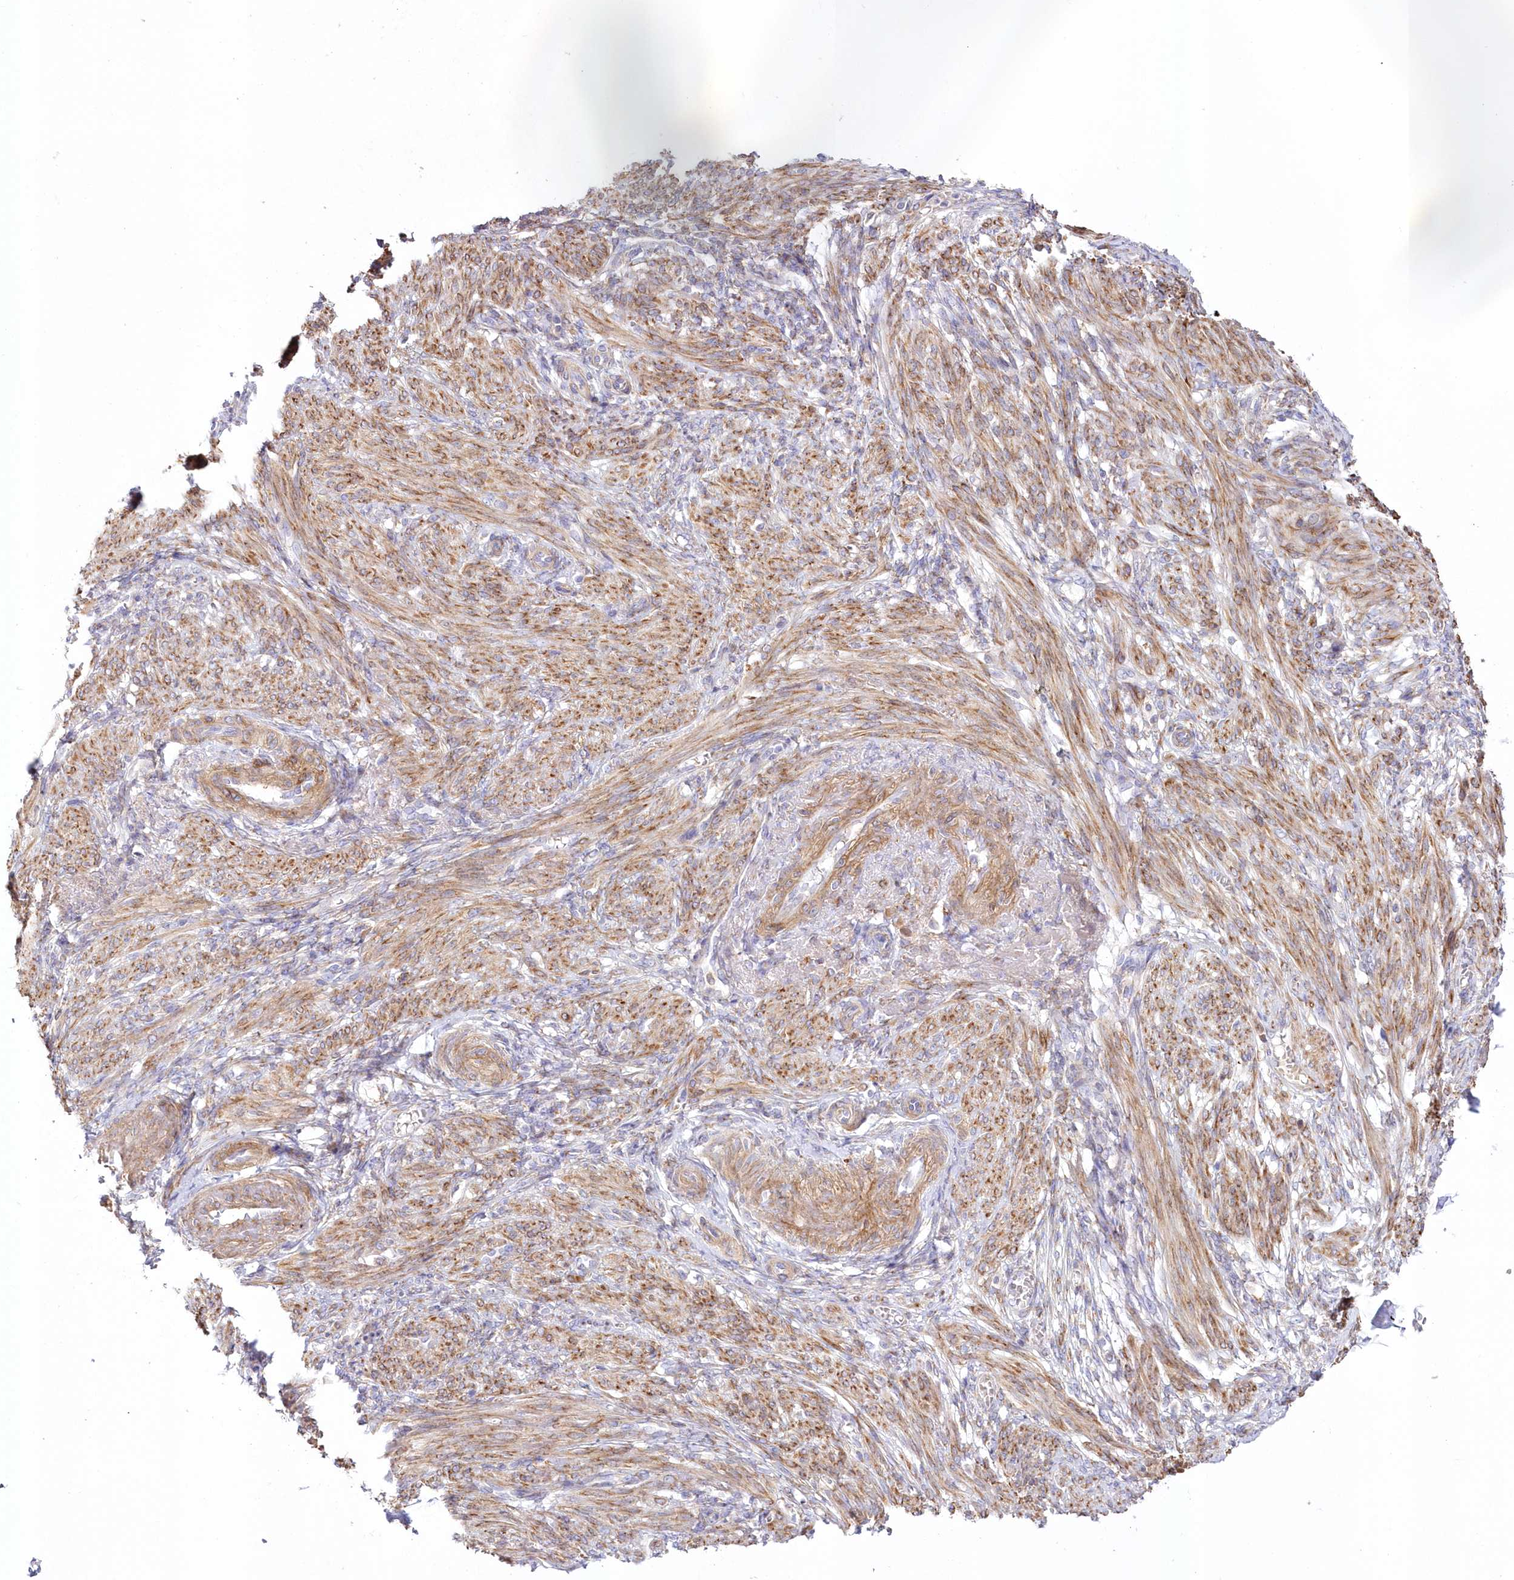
{"staining": {"intensity": "moderate", "quantity": ">75%", "location": "cytoplasmic/membranous"}, "tissue": "smooth muscle", "cell_type": "Smooth muscle cells", "image_type": "normal", "snomed": [{"axis": "morphology", "description": "Normal tissue, NOS"}, {"axis": "topography", "description": "Smooth muscle"}], "caption": "Immunohistochemical staining of normal human smooth muscle reveals medium levels of moderate cytoplasmic/membranous expression in approximately >75% of smooth muscle cells.", "gene": "ARFGEF3", "patient": {"sex": "female", "age": 39}}